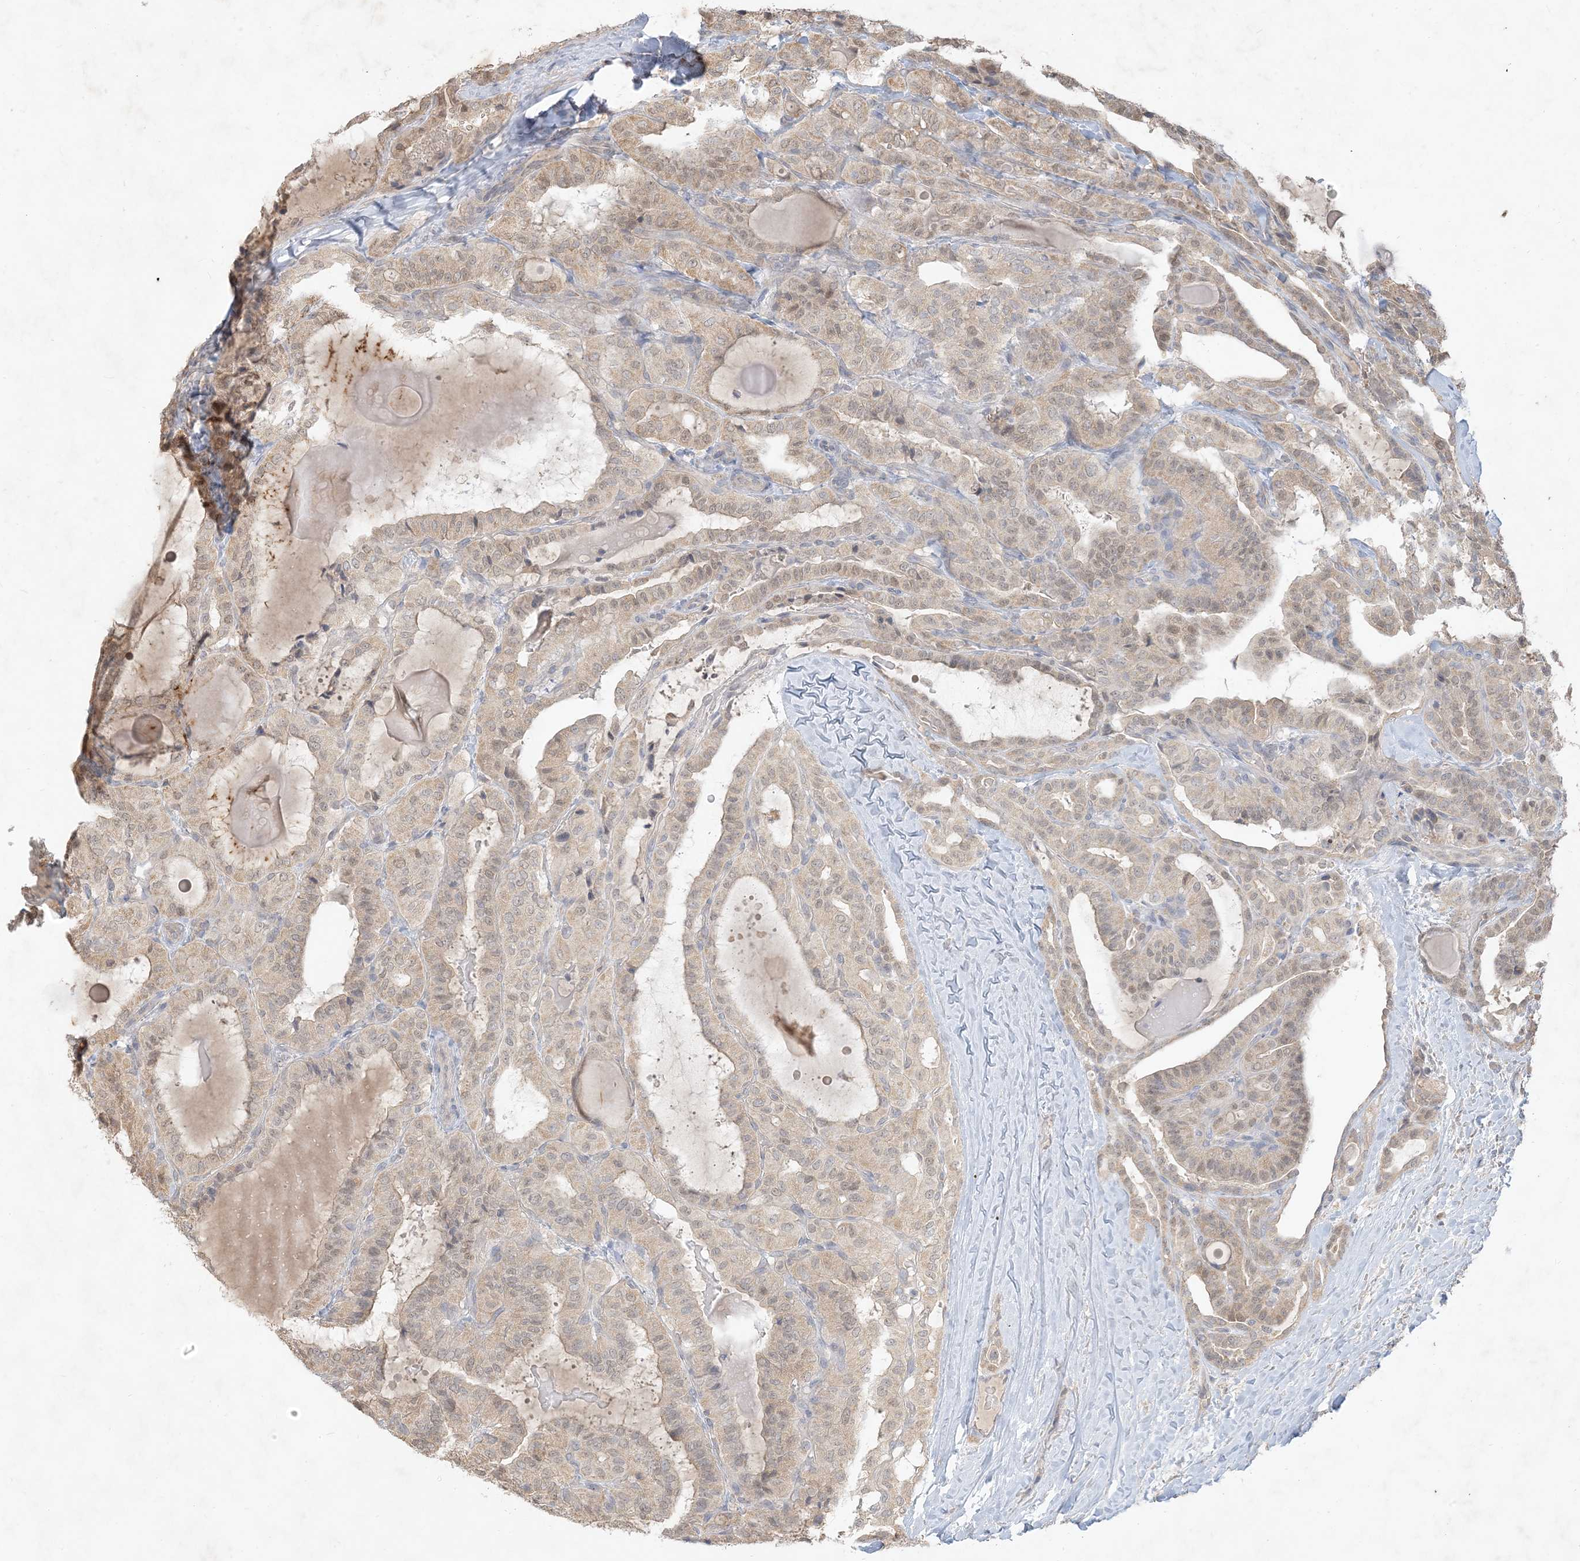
{"staining": {"intensity": "weak", "quantity": ">75%", "location": "cytoplasmic/membranous,nuclear"}, "tissue": "thyroid cancer", "cell_type": "Tumor cells", "image_type": "cancer", "snomed": [{"axis": "morphology", "description": "Papillary adenocarcinoma, NOS"}, {"axis": "topography", "description": "Thyroid gland"}], "caption": "Protein expression analysis of human thyroid cancer (papillary adenocarcinoma) reveals weak cytoplasmic/membranous and nuclear positivity in about >75% of tumor cells.", "gene": "MCOLN1", "patient": {"sex": "male", "age": 77}}